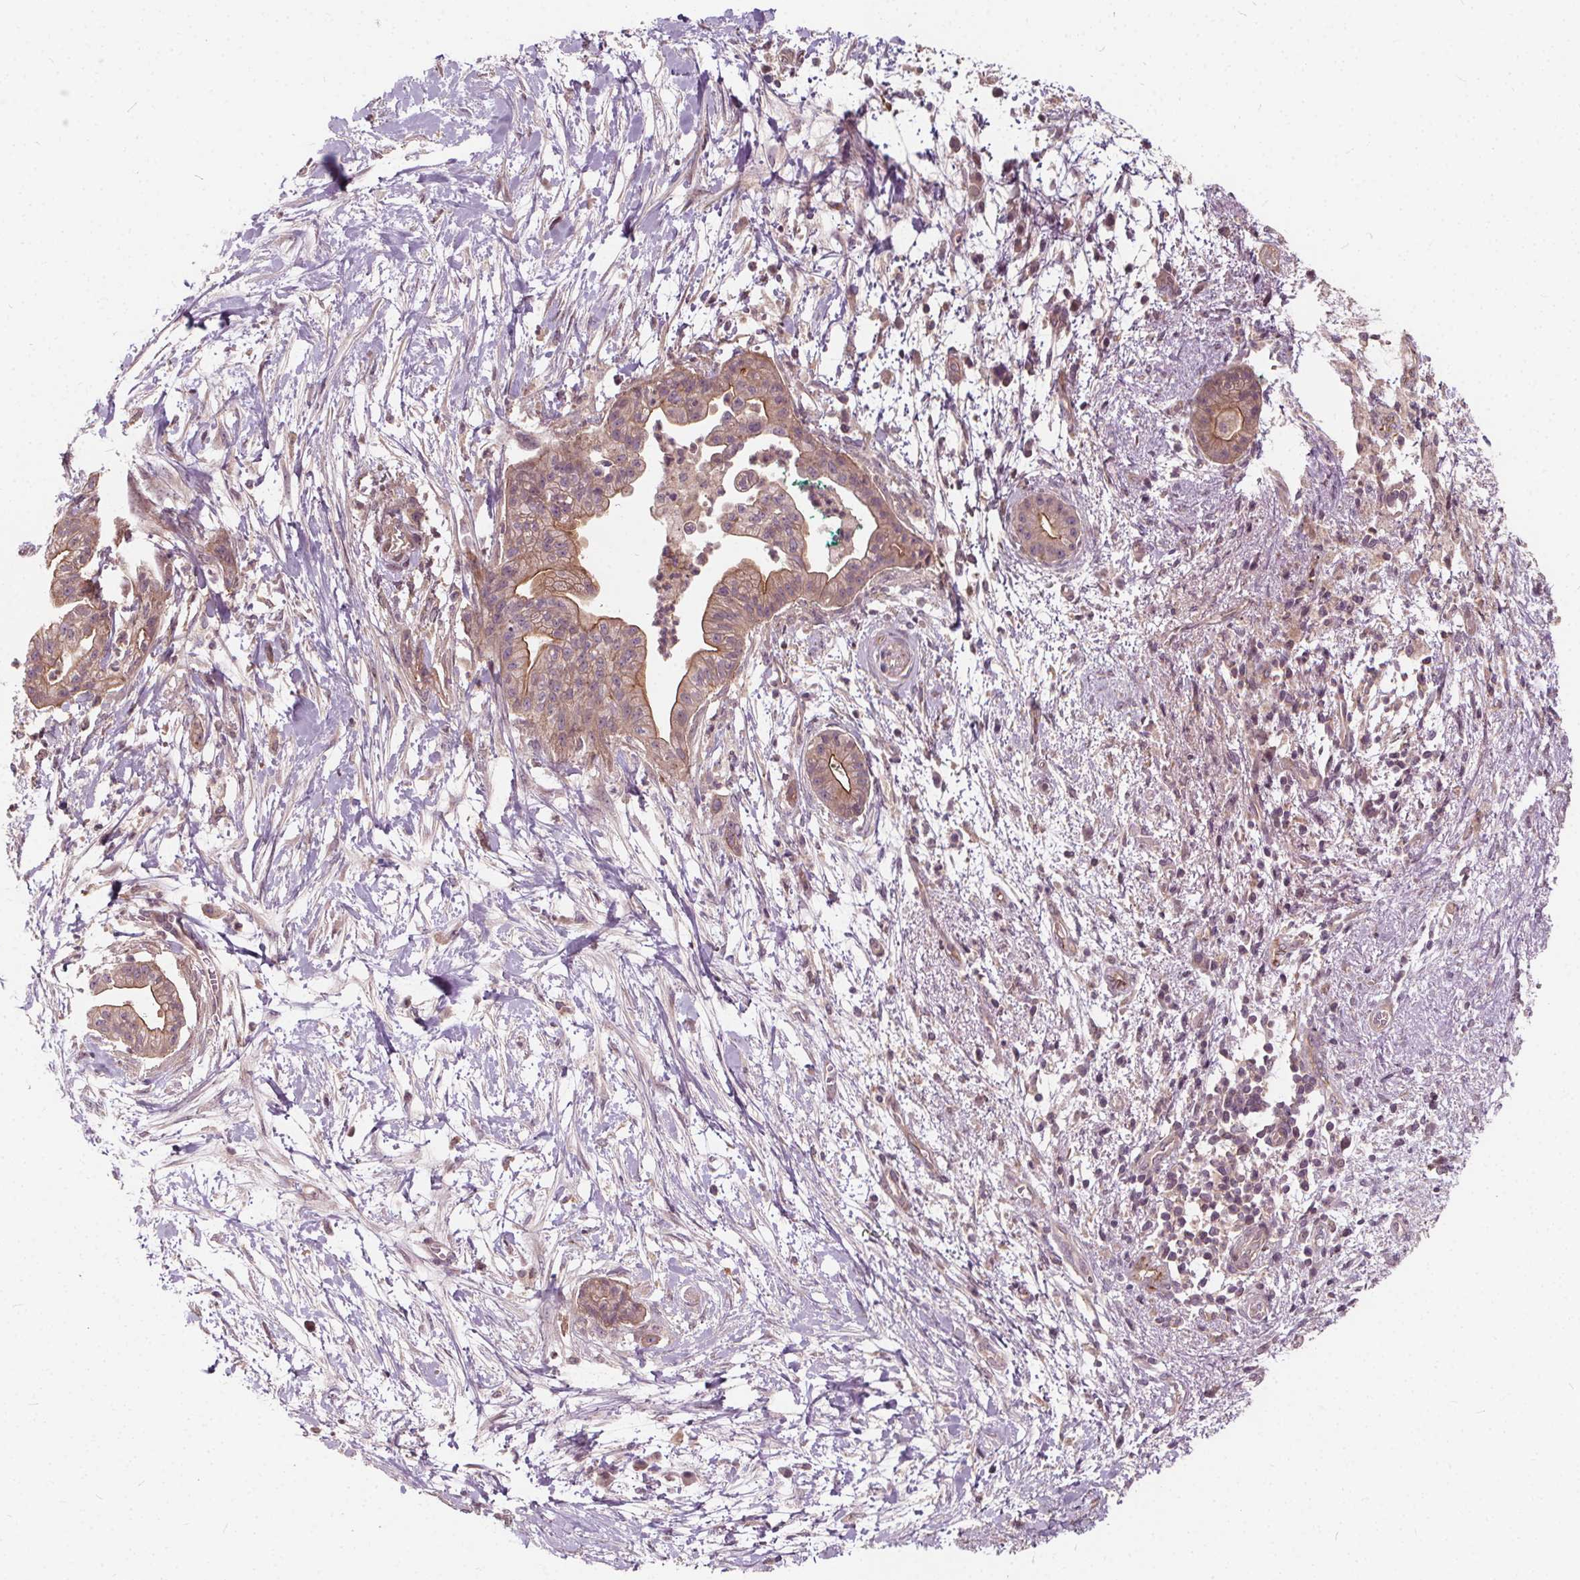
{"staining": {"intensity": "moderate", "quantity": ">75%", "location": "cytoplasmic/membranous"}, "tissue": "pancreatic cancer", "cell_type": "Tumor cells", "image_type": "cancer", "snomed": [{"axis": "morphology", "description": "Normal tissue, NOS"}, {"axis": "morphology", "description": "Adenocarcinoma, NOS"}, {"axis": "topography", "description": "Lymph node"}, {"axis": "topography", "description": "Pancreas"}], "caption": "Brown immunohistochemical staining in pancreatic adenocarcinoma exhibits moderate cytoplasmic/membranous positivity in about >75% of tumor cells. (DAB = brown stain, brightfield microscopy at high magnification).", "gene": "INPP5E", "patient": {"sex": "female", "age": 58}}